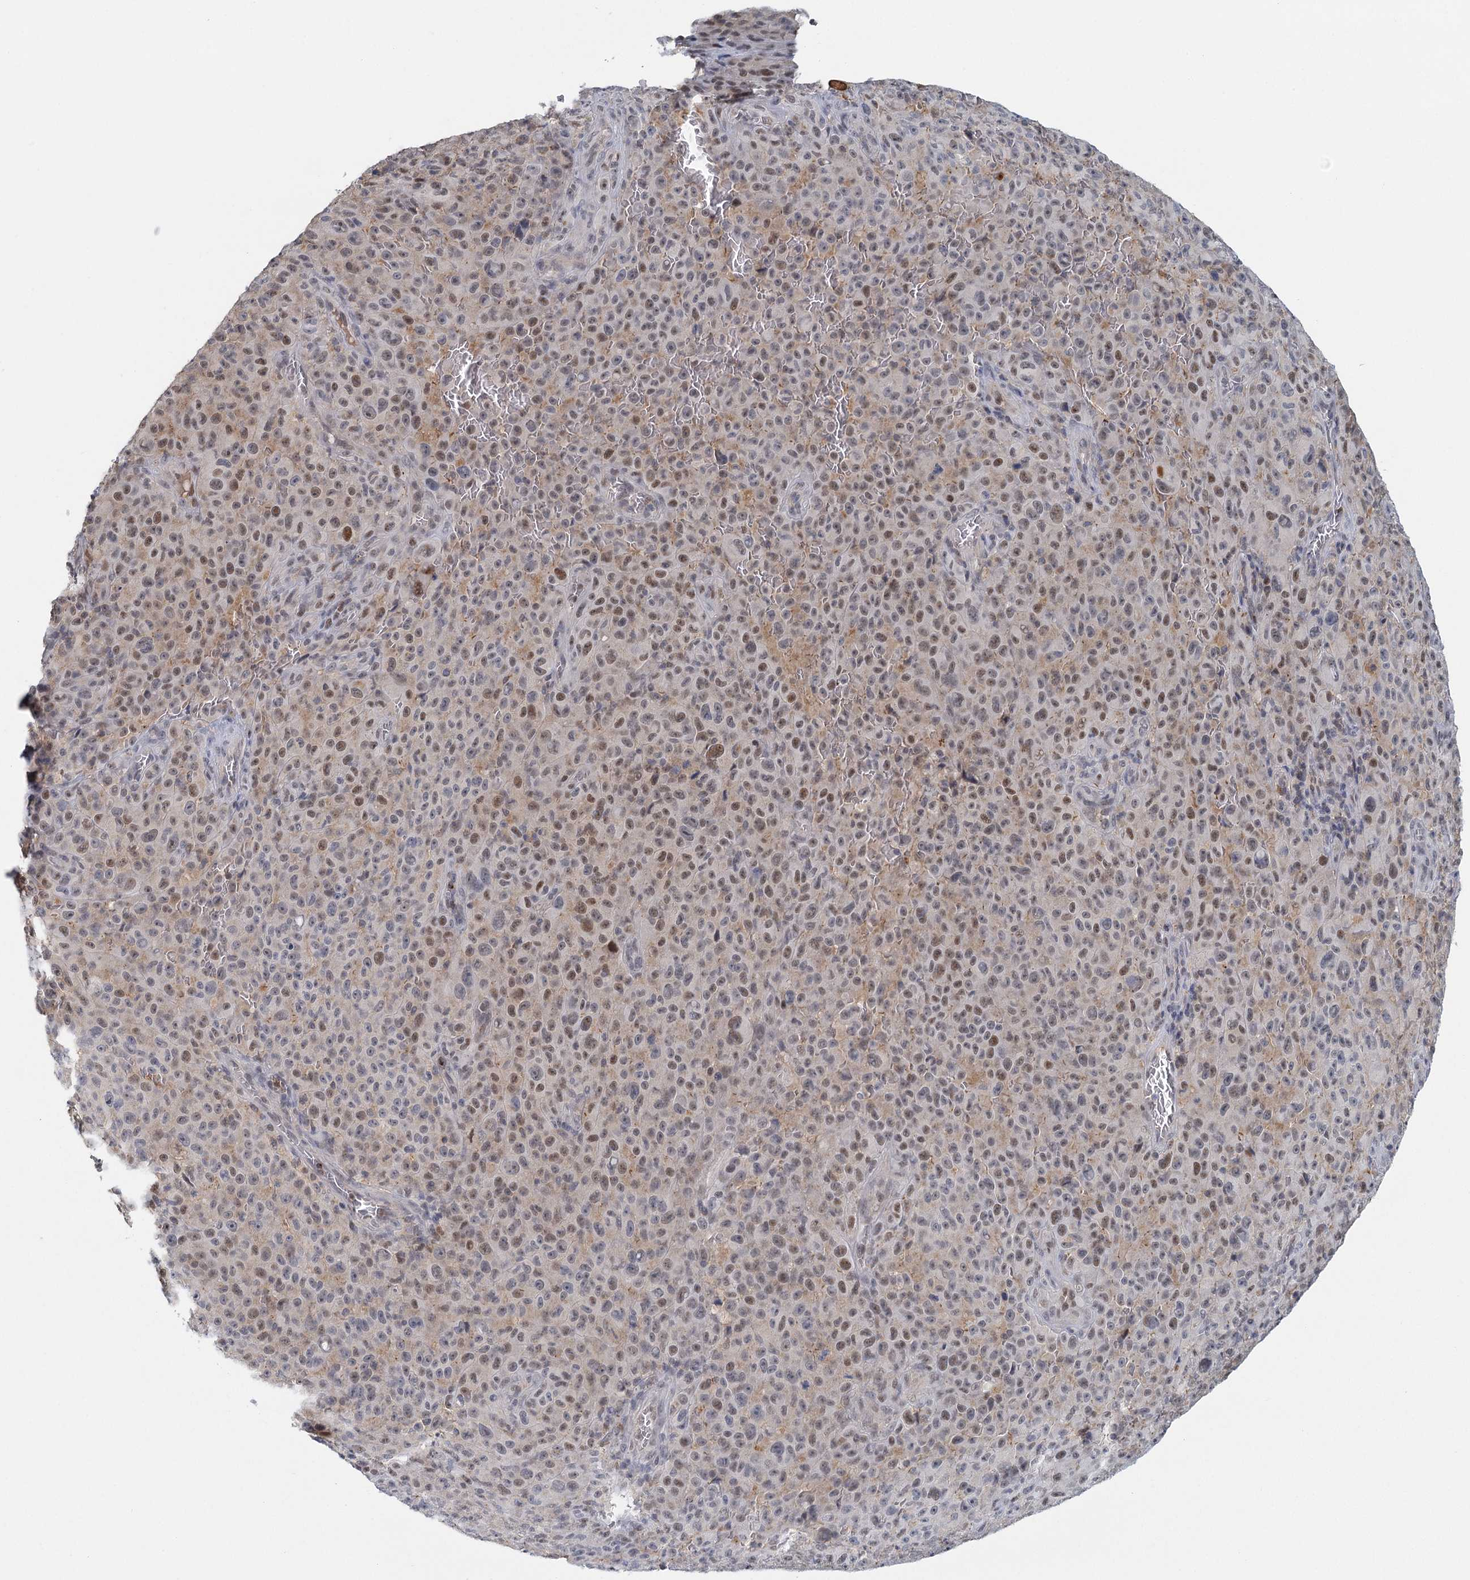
{"staining": {"intensity": "moderate", "quantity": "25%-75%", "location": "nuclear"}, "tissue": "melanoma", "cell_type": "Tumor cells", "image_type": "cancer", "snomed": [{"axis": "morphology", "description": "Malignant melanoma, NOS"}, {"axis": "topography", "description": "Skin"}], "caption": "Malignant melanoma was stained to show a protein in brown. There is medium levels of moderate nuclear positivity in approximately 25%-75% of tumor cells. The staining is performed using DAB (3,3'-diaminobenzidine) brown chromogen to label protein expression. The nuclei are counter-stained blue using hematoxylin.", "gene": "GPATCH11", "patient": {"sex": "female", "age": 82}}